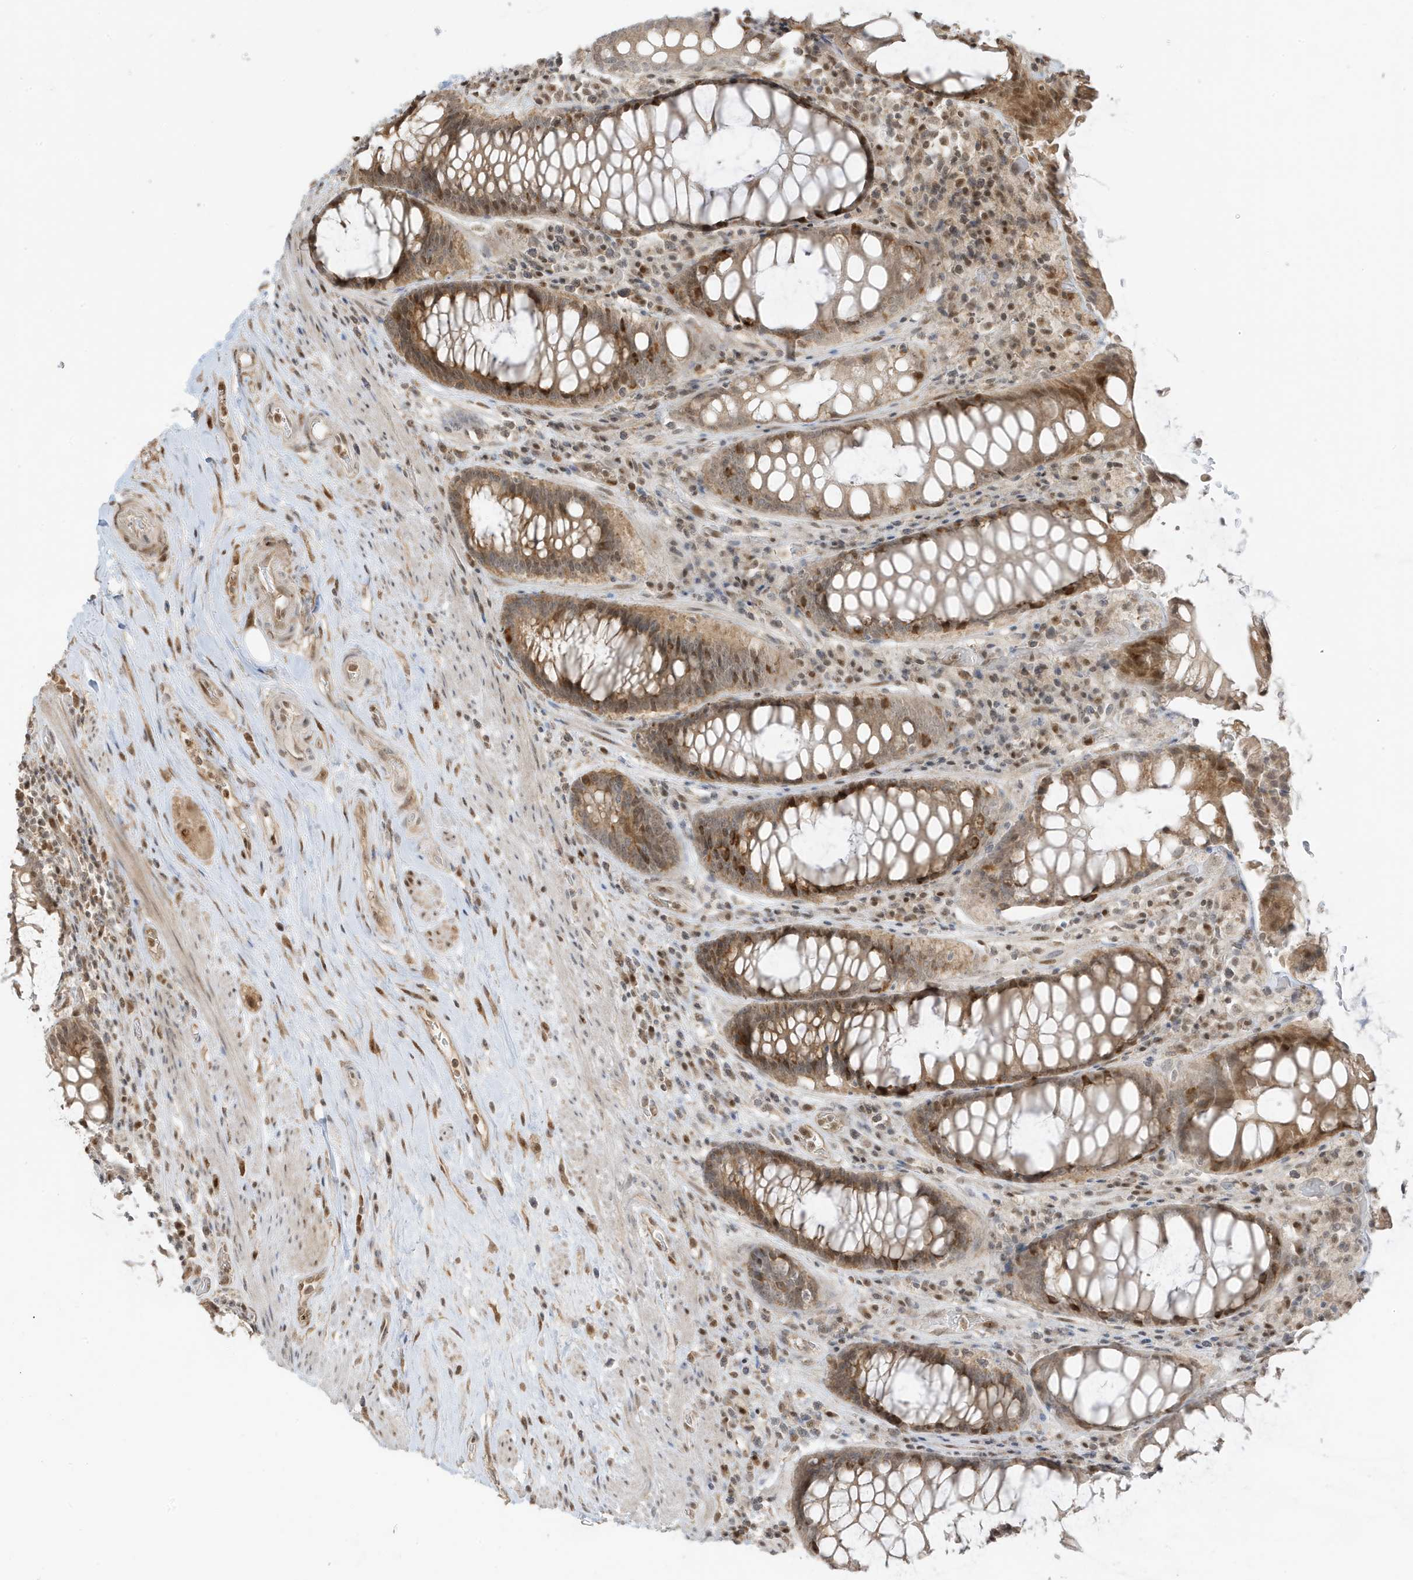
{"staining": {"intensity": "moderate", "quantity": ">75%", "location": "cytoplasmic/membranous,nuclear"}, "tissue": "rectum", "cell_type": "Glandular cells", "image_type": "normal", "snomed": [{"axis": "morphology", "description": "Normal tissue, NOS"}, {"axis": "topography", "description": "Rectum"}], "caption": "An IHC photomicrograph of unremarkable tissue is shown. Protein staining in brown labels moderate cytoplasmic/membranous,nuclear positivity in rectum within glandular cells.", "gene": "ZBTB41", "patient": {"sex": "male", "age": 64}}